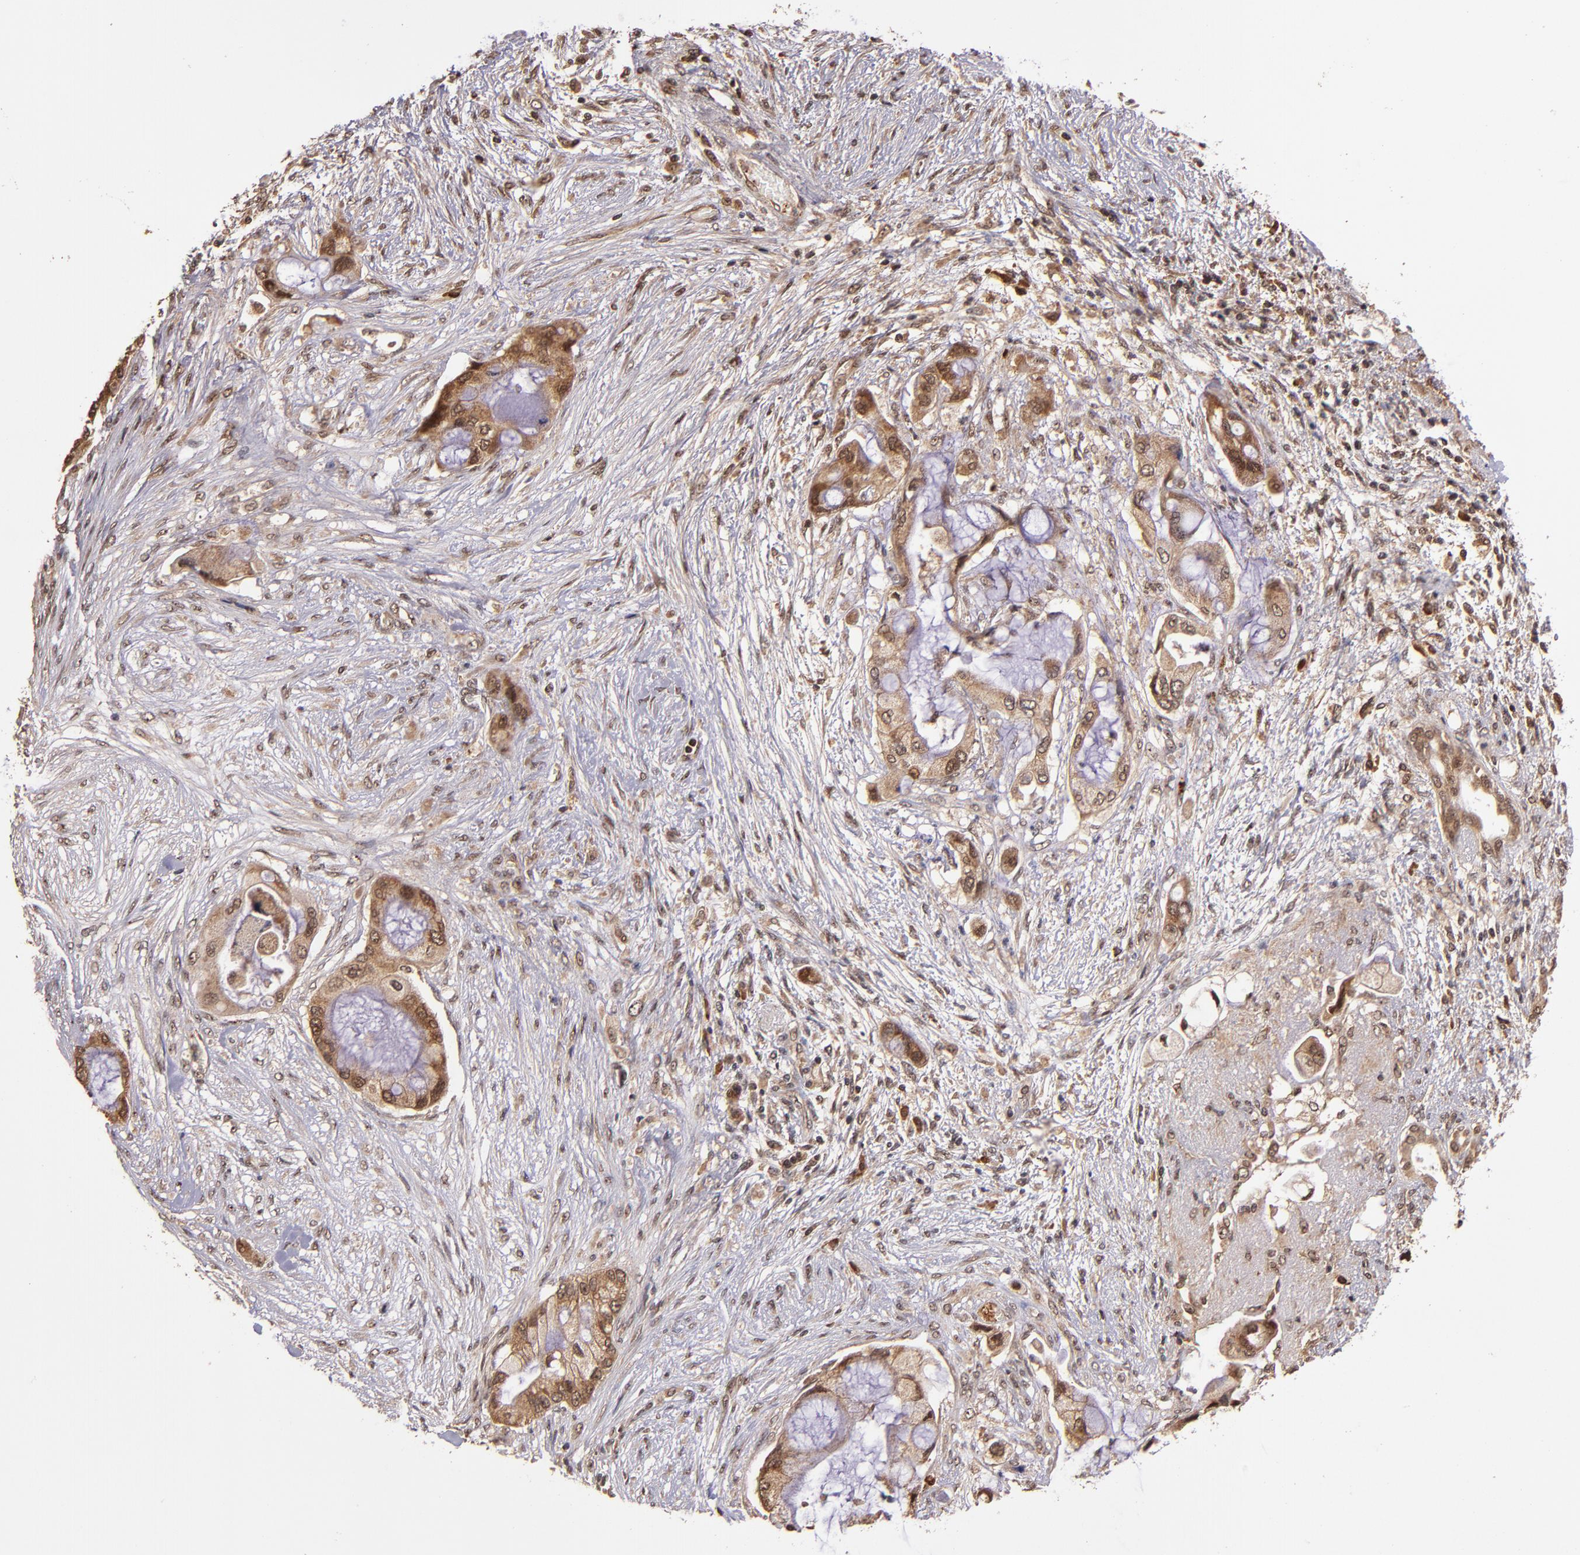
{"staining": {"intensity": "strong", "quantity": ">75%", "location": "cytoplasmic/membranous"}, "tissue": "pancreatic cancer", "cell_type": "Tumor cells", "image_type": "cancer", "snomed": [{"axis": "morphology", "description": "Adenocarcinoma, NOS"}, {"axis": "topography", "description": "Pancreas"}], "caption": "IHC staining of adenocarcinoma (pancreatic), which exhibits high levels of strong cytoplasmic/membranous positivity in about >75% of tumor cells indicating strong cytoplasmic/membranous protein positivity. The staining was performed using DAB (brown) for protein detection and nuclei were counterstained in hematoxylin (blue).", "gene": "RIOK3", "patient": {"sex": "female", "age": 59}}